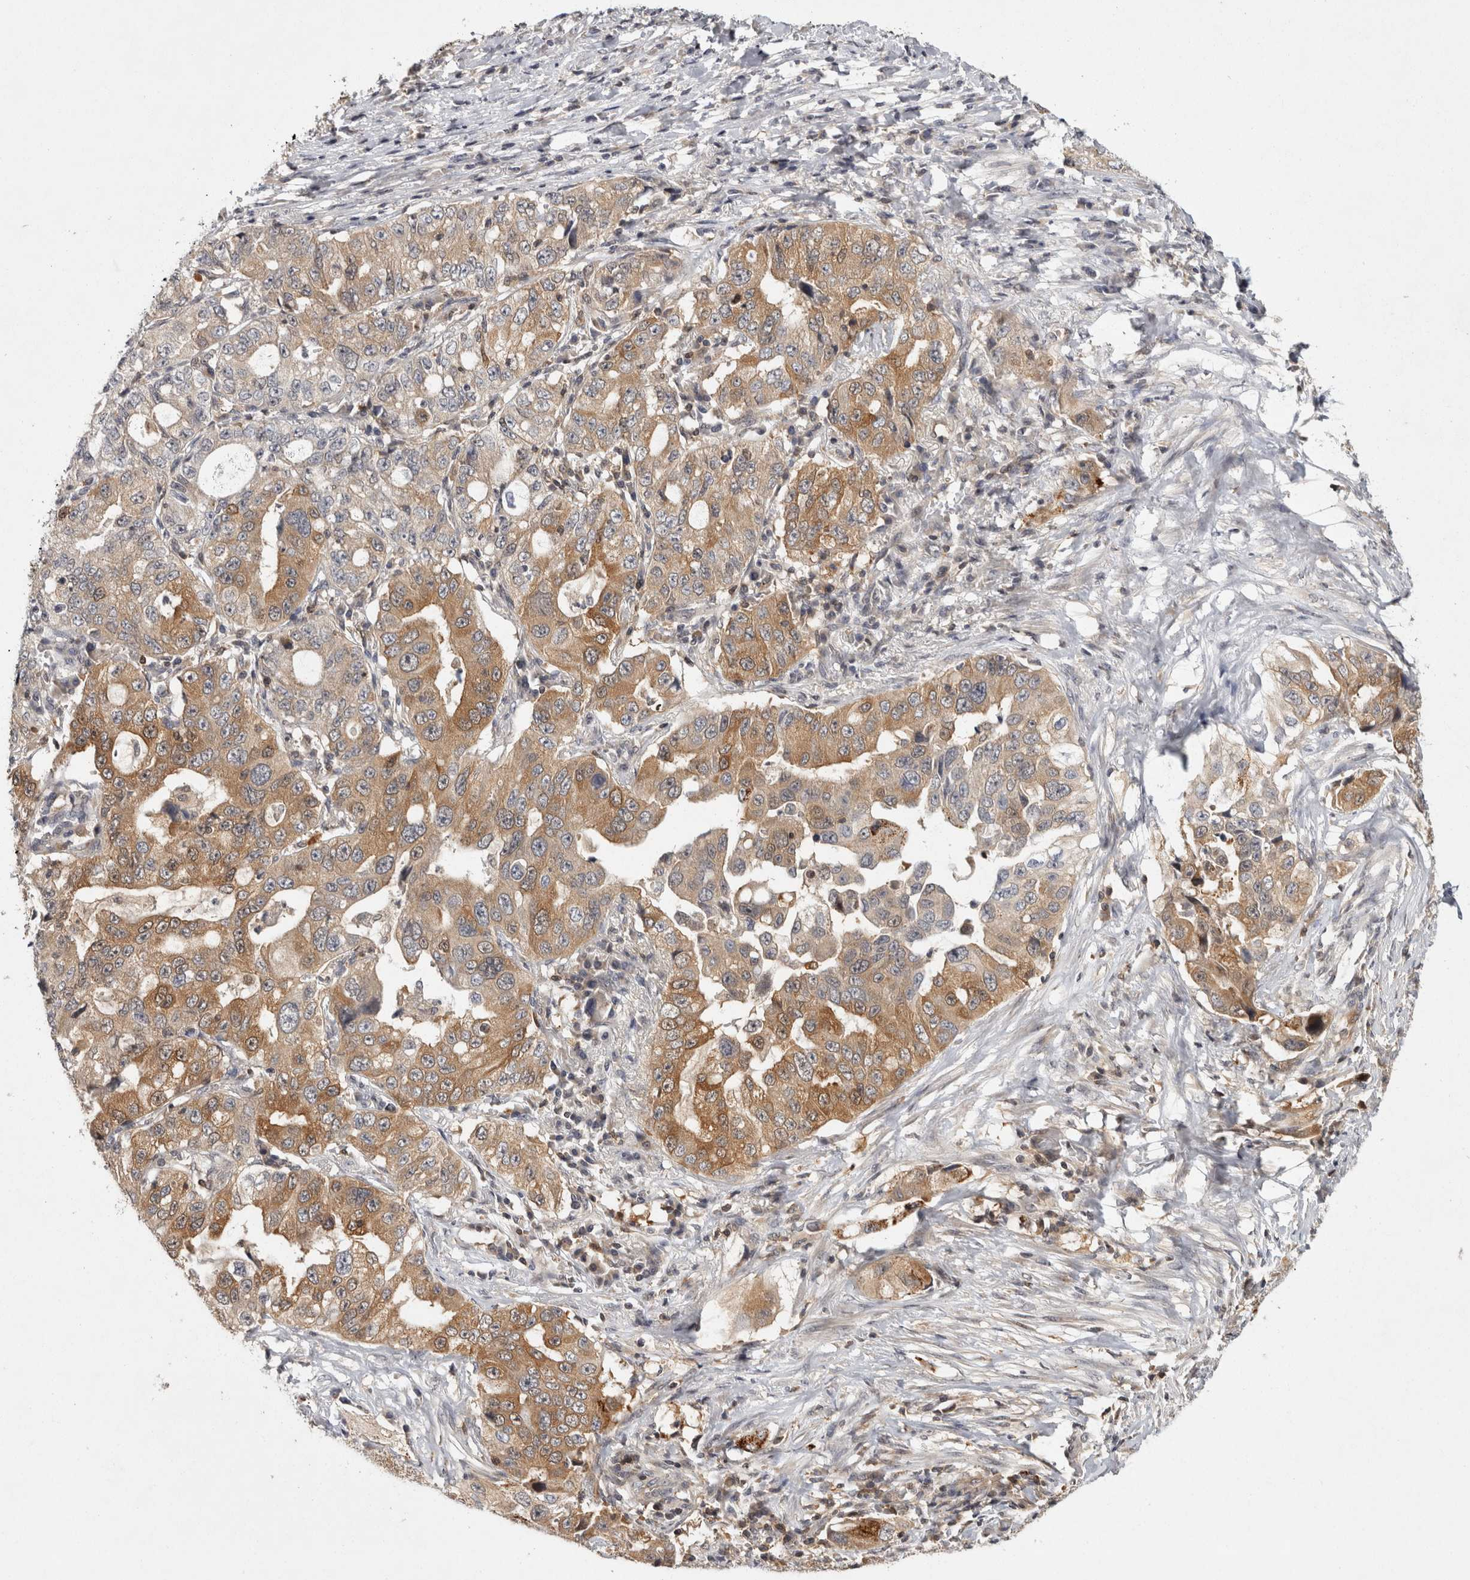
{"staining": {"intensity": "moderate", "quantity": "25%-75%", "location": "cytoplasmic/membranous,nuclear"}, "tissue": "lung cancer", "cell_type": "Tumor cells", "image_type": "cancer", "snomed": [{"axis": "morphology", "description": "Adenocarcinoma, NOS"}, {"axis": "topography", "description": "Lung"}], "caption": "This histopathology image demonstrates IHC staining of human lung cancer (adenocarcinoma), with medium moderate cytoplasmic/membranous and nuclear expression in approximately 25%-75% of tumor cells.", "gene": "ACAT2", "patient": {"sex": "female", "age": 51}}